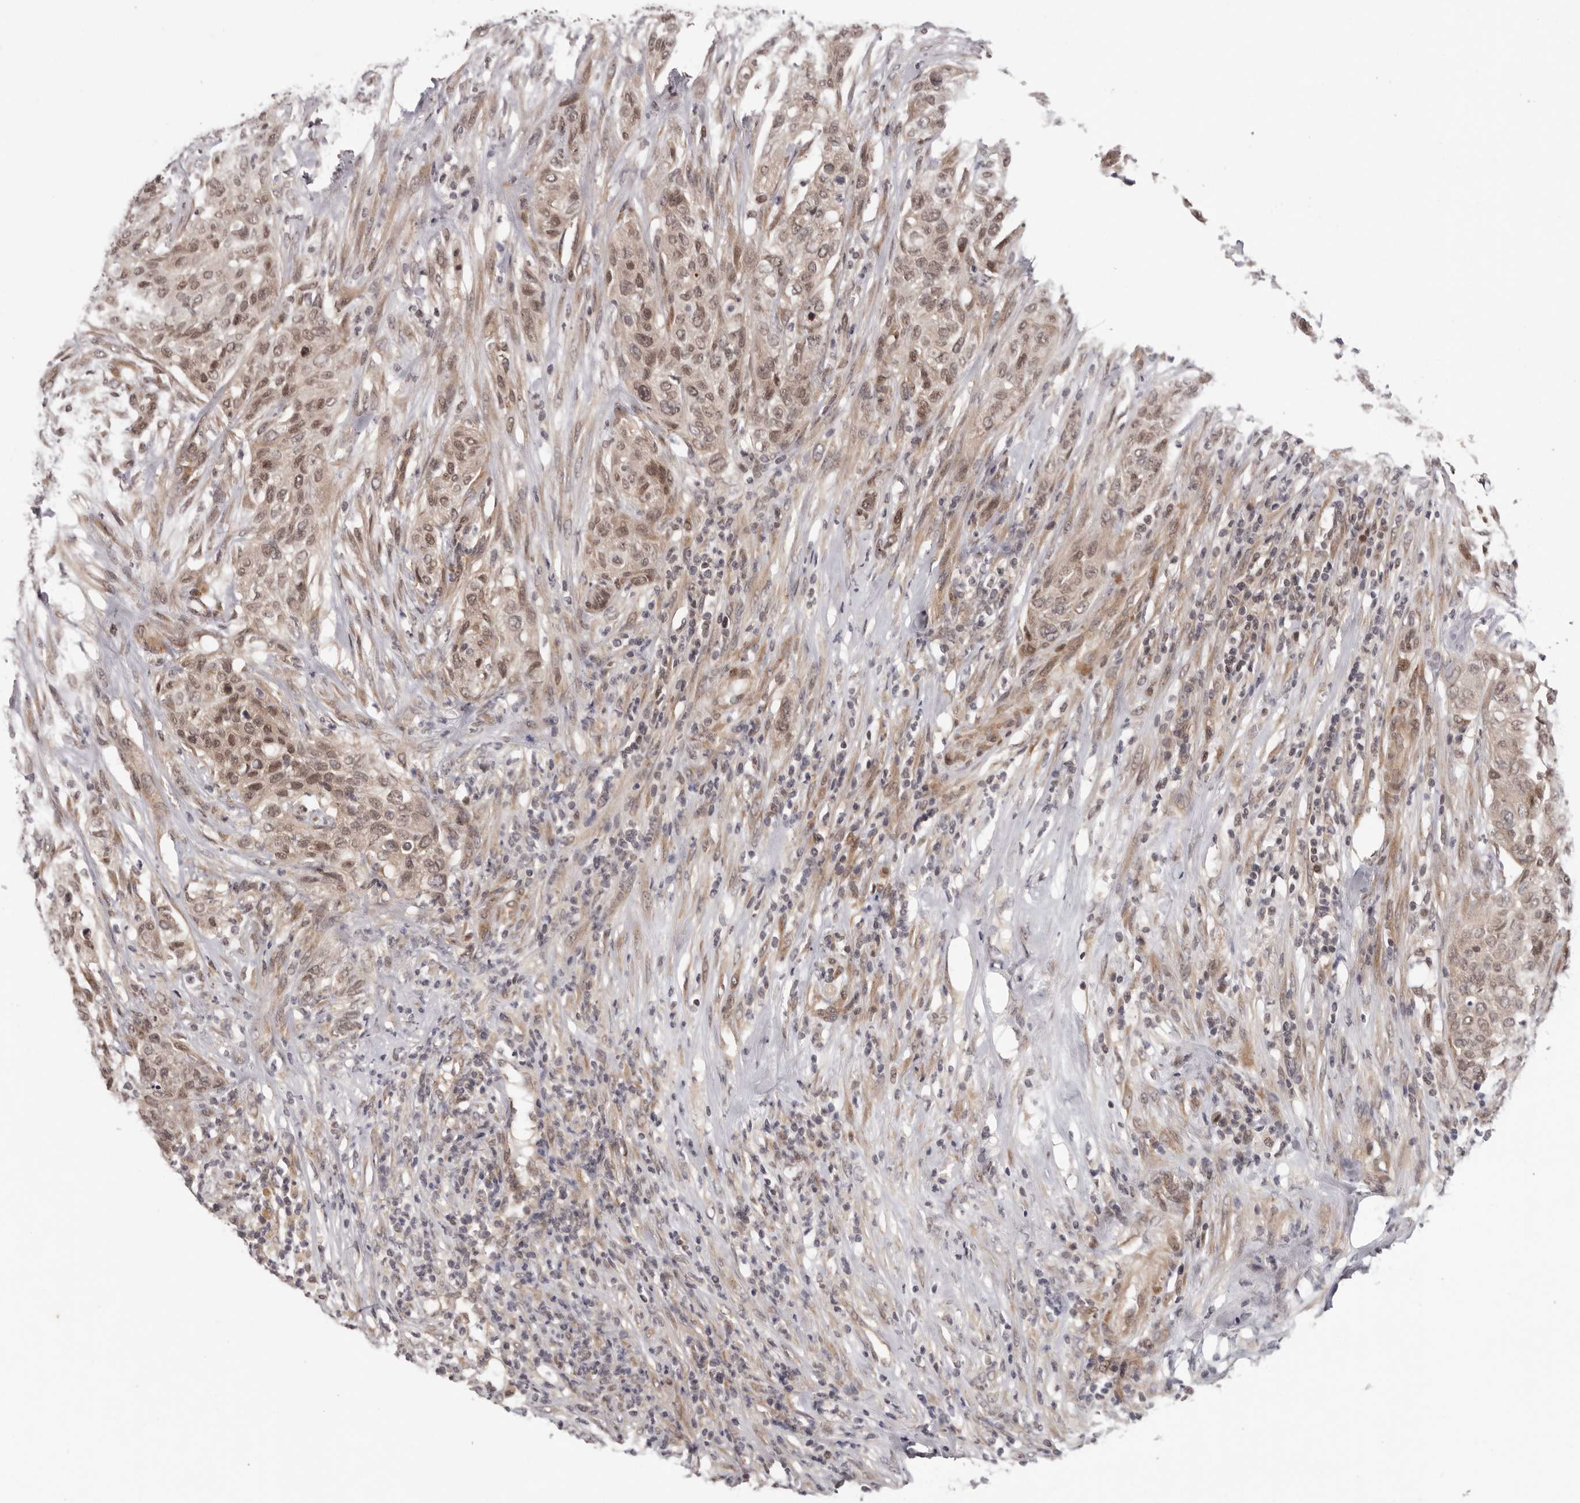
{"staining": {"intensity": "moderate", "quantity": ">75%", "location": "cytoplasmic/membranous,nuclear"}, "tissue": "urothelial cancer", "cell_type": "Tumor cells", "image_type": "cancer", "snomed": [{"axis": "morphology", "description": "Urothelial carcinoma, High grade"}, {"axis": "topography", "description": "Urinary bladder"}], "caption": "Brown immunohistochemical staining in human urothelial cancer reveals moderate cytoplasmic/membranous and nuclear staining in about >75% of tumor cells.", "gene": "TBX5", "patient": {"sex": "male", "age": 35}}